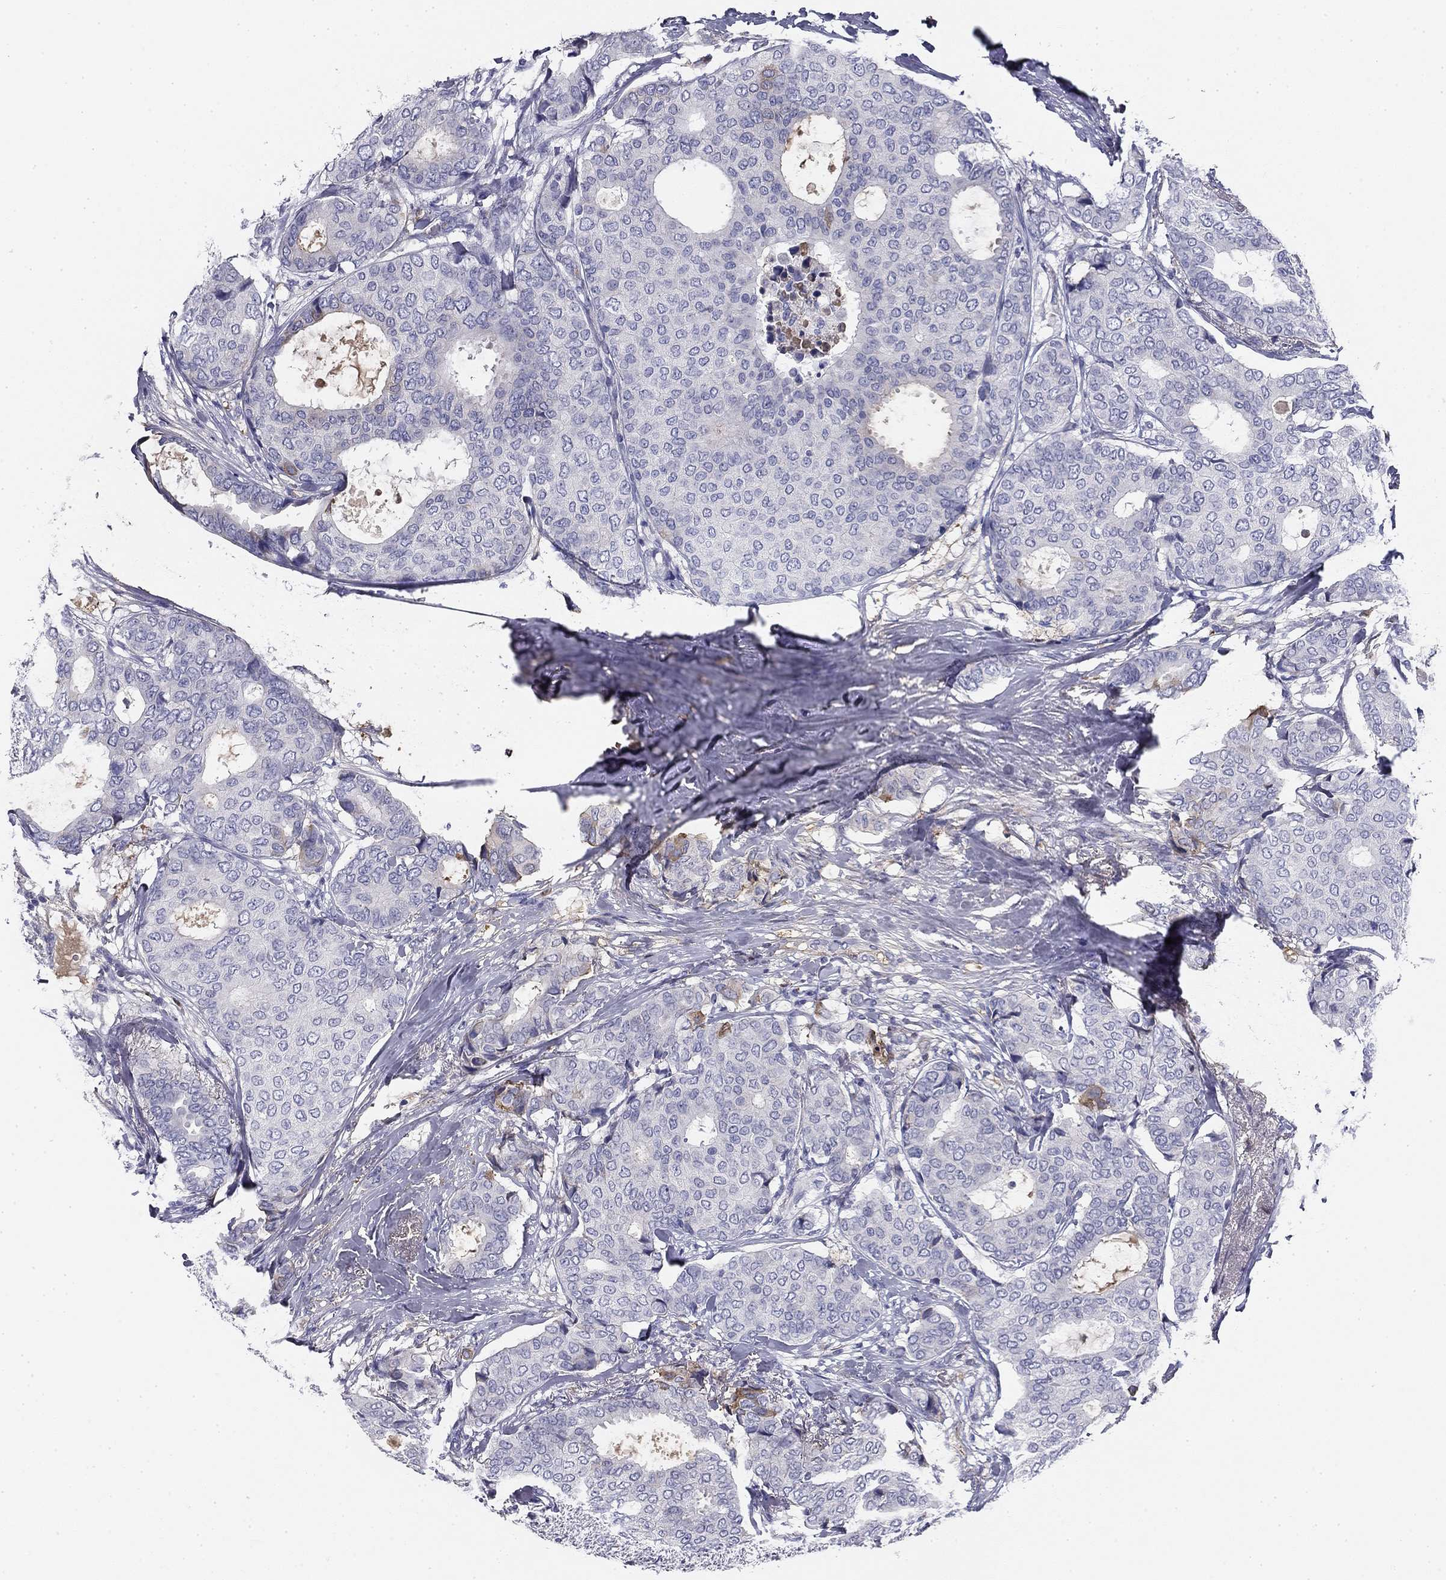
{"staining": {"intensity": "negative", "quantity": "none", "location": "none"}, "tissue": "breast cancer", "cell_type": "Tumor cells", "image_type": "cancer", "snomed": [{"axis": "morphology", "description": "Duct carcinoma"}, {"axis": "topography", "description": "Breast"}], "caption": "Immunohistochemistry micrograph of human breast infiltrating ductal carcinoma stained for a protein (brown), which shows no positivity in tumor cells.", "gene": "CPLX4", "patient": {"sex": "female", "age": 75}}